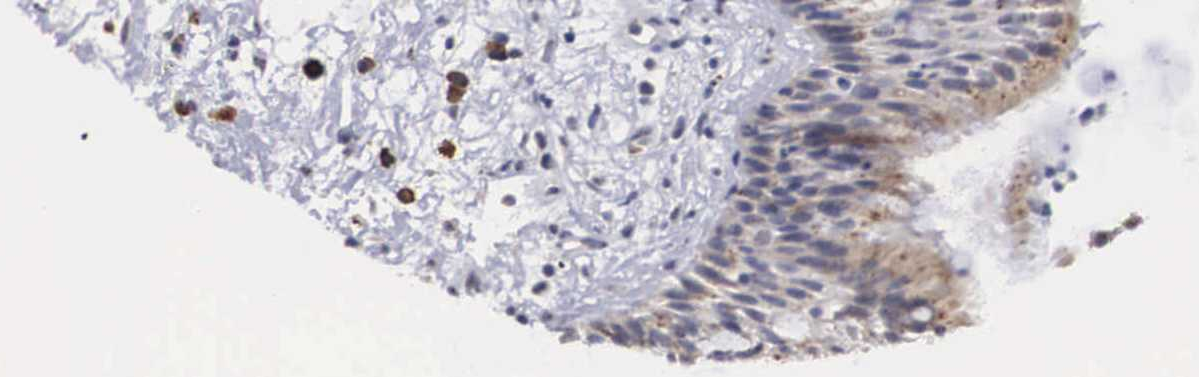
{"staining": {"intensity": "moderate", "quantity": ">75%", "location": "cytoplasmic/membranous"}, "tissue": "bronchus", "cell_type": "Respiratory epithelial cells", "image_type": "normal", "snomed": [{"axis": "morphology", "description": "Normal tissue, NOS"}, {"axis": "topography", "description": "Bronchus"}, {"axis": "topography", "description": "Lung"}], "caption": "Benign bronchus exhibits moderate cytoplasmic/membranous staining in approximately >75% of respiratory epithelial cells.", "gene": "CRELD2", "patient": {"sex": "female", "age": 57}}